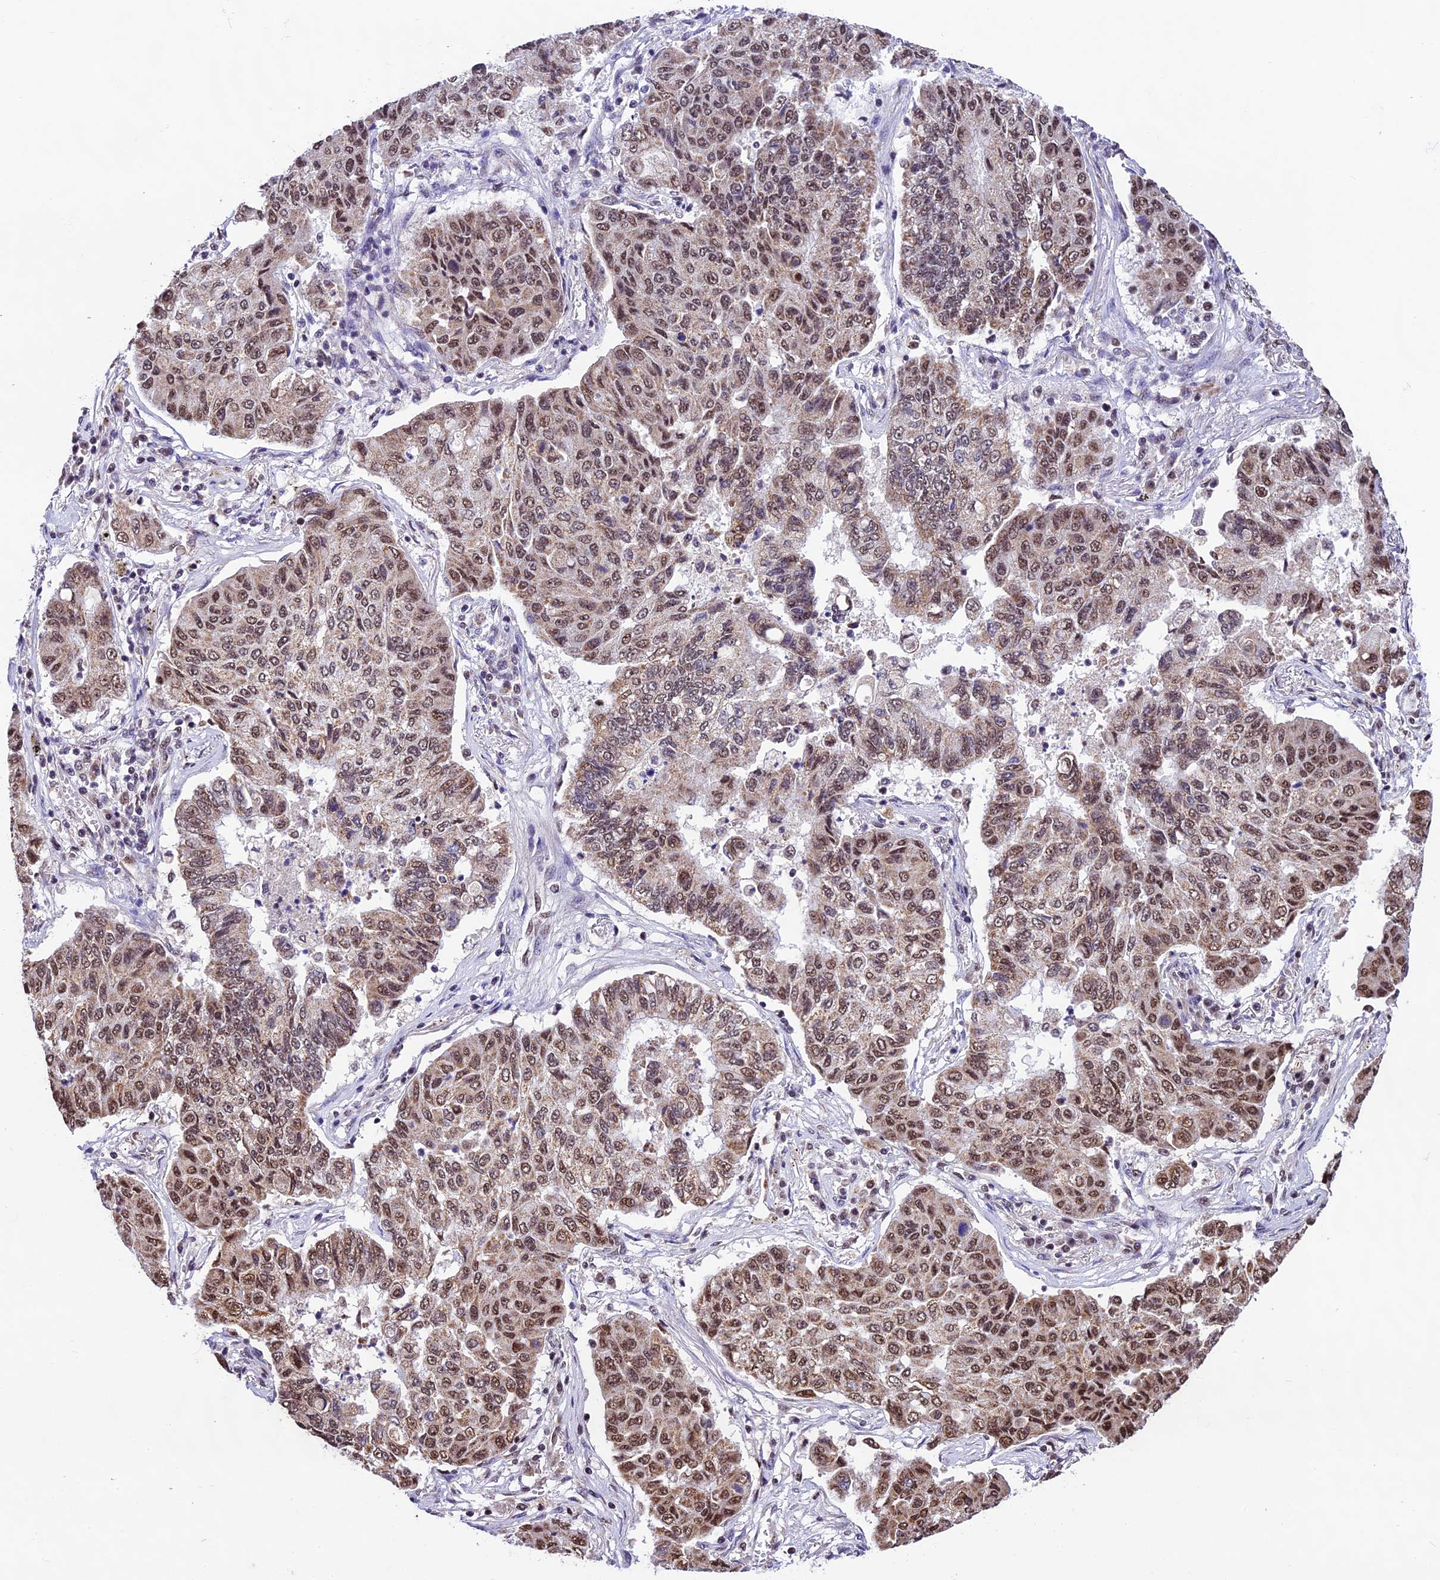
{"staining": {"intensity": "moderate", "quantity": ">75%", "location": "nuclear"}, "tissue": "lung cancer", "cell_type": "Tumor cells", "image_type": "cancer", "snomed": [{"axis": "morphology", "description": "Squamous cell carcinoma, NOS"}, {"axis": "topography", "description": "Lung"}], "caption": "DAB immunohistochemical staining of human lung cancer exhibits moderate nuclear protein positivity in about >75% of tumor cells.", "gene": "CARS2", "patient": {"sex": "male", "age": 74}}